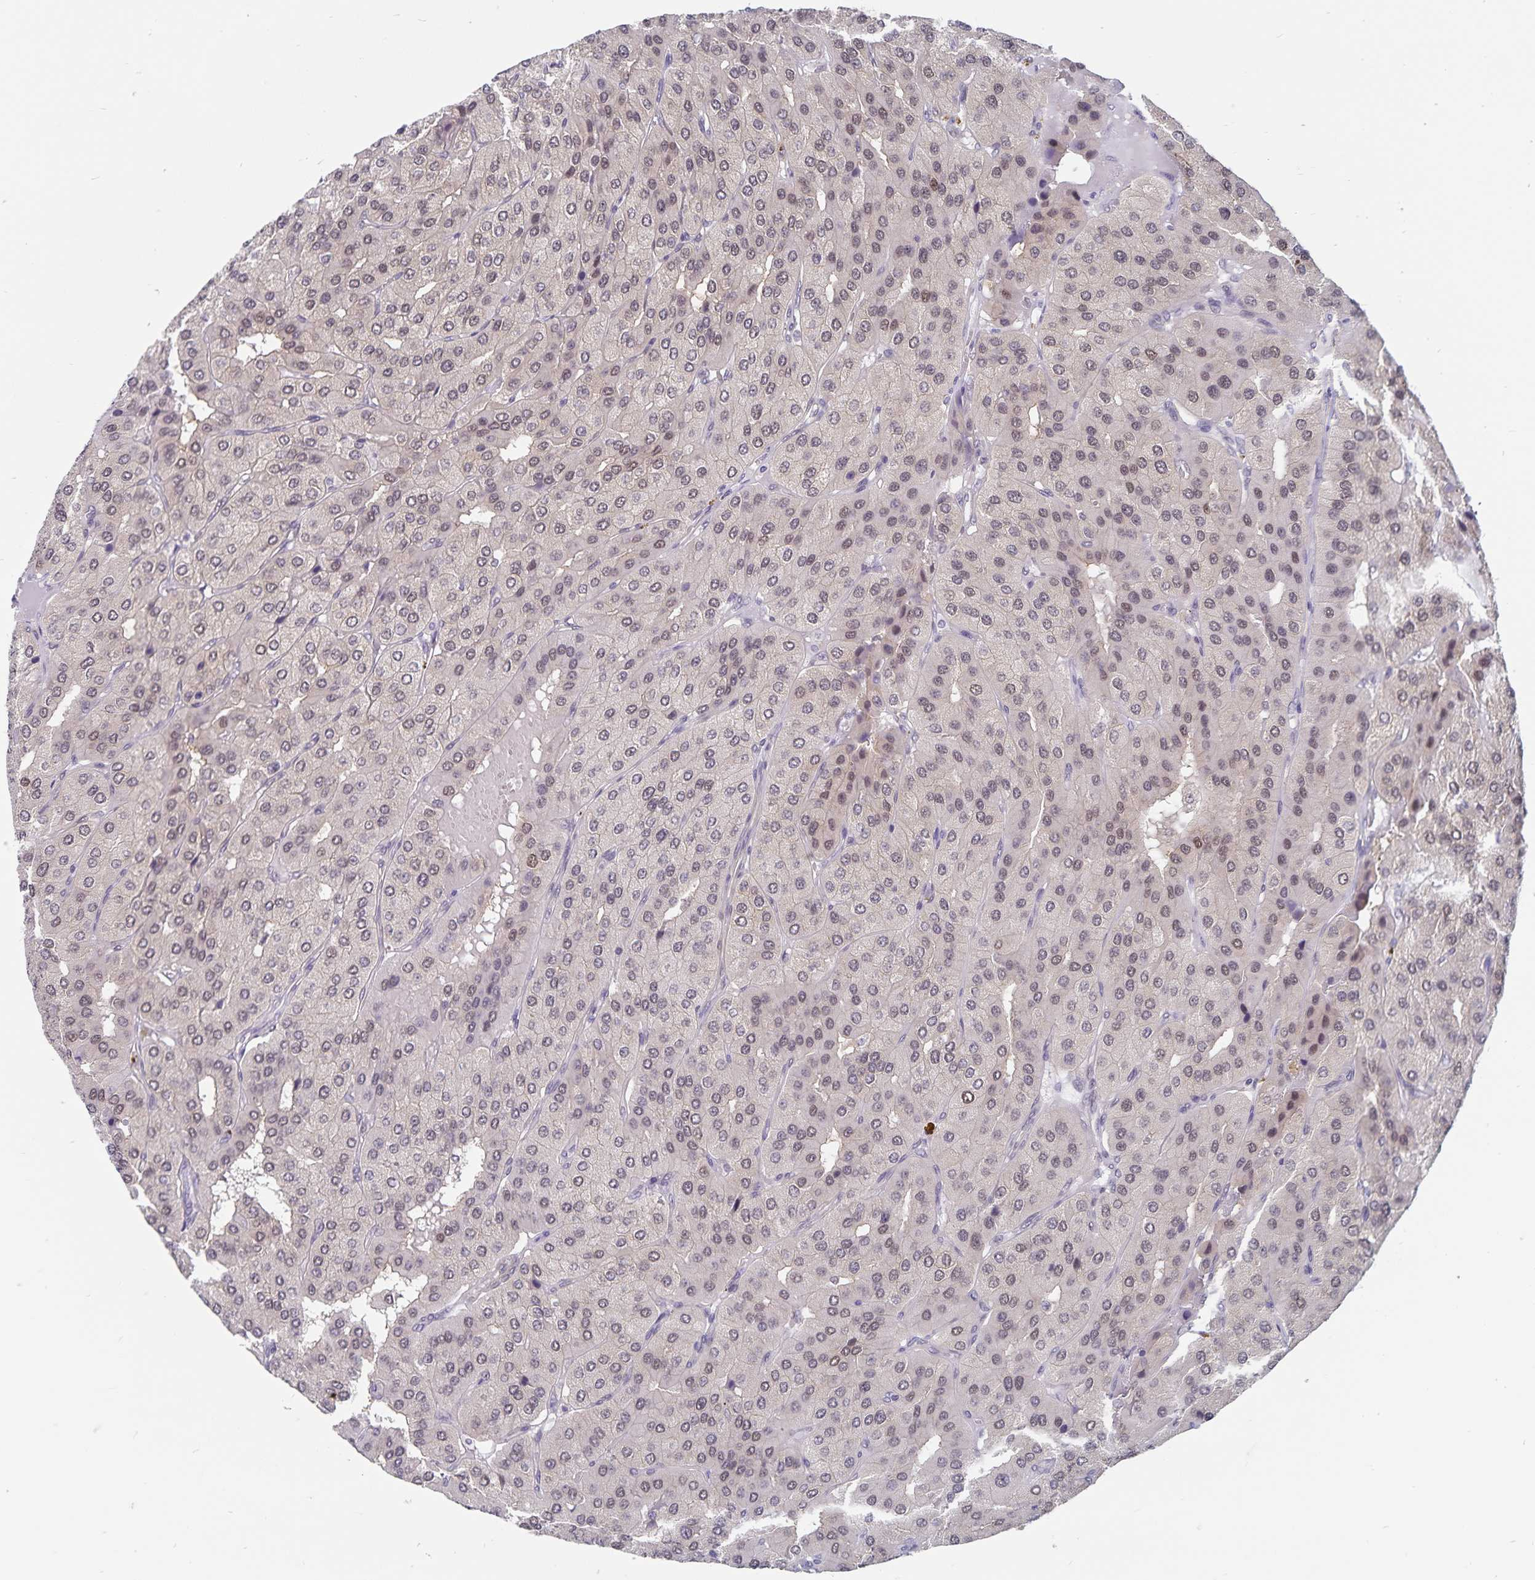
{"staining": {"intensity": "weak", "quantity": ">75%", "location": "nuclear"}, "tissue": "parathyroid gland", "cell_type": "Glandular cells", "image_type": "normal", "snomed": [{"axis": "morphology", "description": "Normal tissue, NOS"}, {"axis": "morphology", "description": "Adenoma, NOS"}, {"axis": "topography", "description": "Parathyroid gland"}], "caption": "Immunohistochemical staining of unremarkable parathyroid gland demonstrates low levels of weak nuclear expression in about >75% of glandular cells.", "gene": "BAG6", "patient": {"sex": "female", "age": 86}}